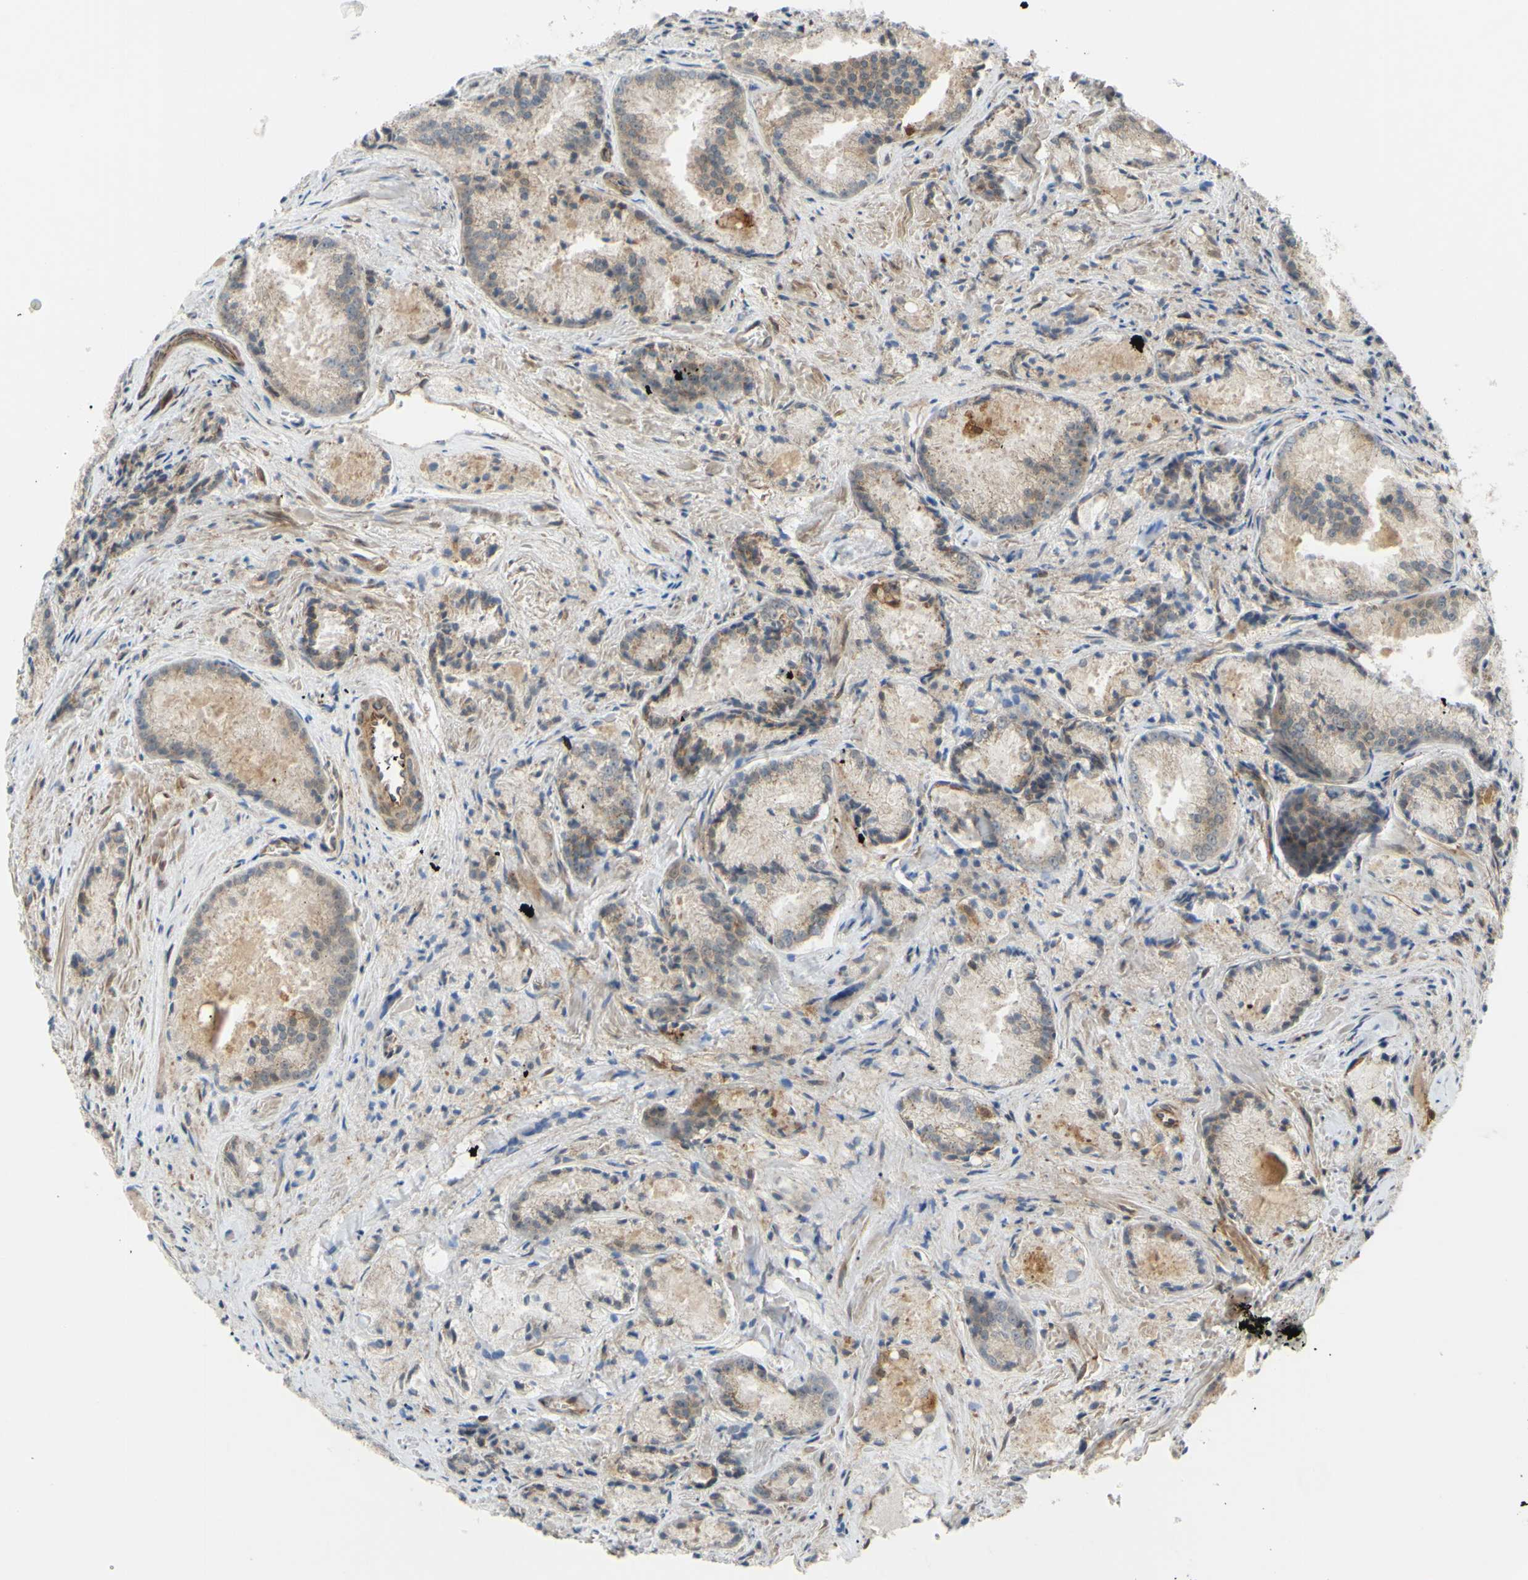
{"staining": {"intensity": "weak", "quantity": ">75%", "location": "cytoplasmic/membranous"}, "tissue": "prostate cancer", "cell_type": "Tumor cells", "image_type": "cancer", "snomed": [{"axis": "morphology", "description": "Adenocarcinoma, Low grade"}, {"axis": "topography", "description": "Prostate"}], "caption": "A micrograph showing weak cytoplasmic/membranous expression in approximately >75% of tumor cells in prostate low-grade adenocarcinoma, as visualized by brown immunohistochemical staining.", "gene": "PRAF2", "patient": {"sex": "male", "age": 64}}